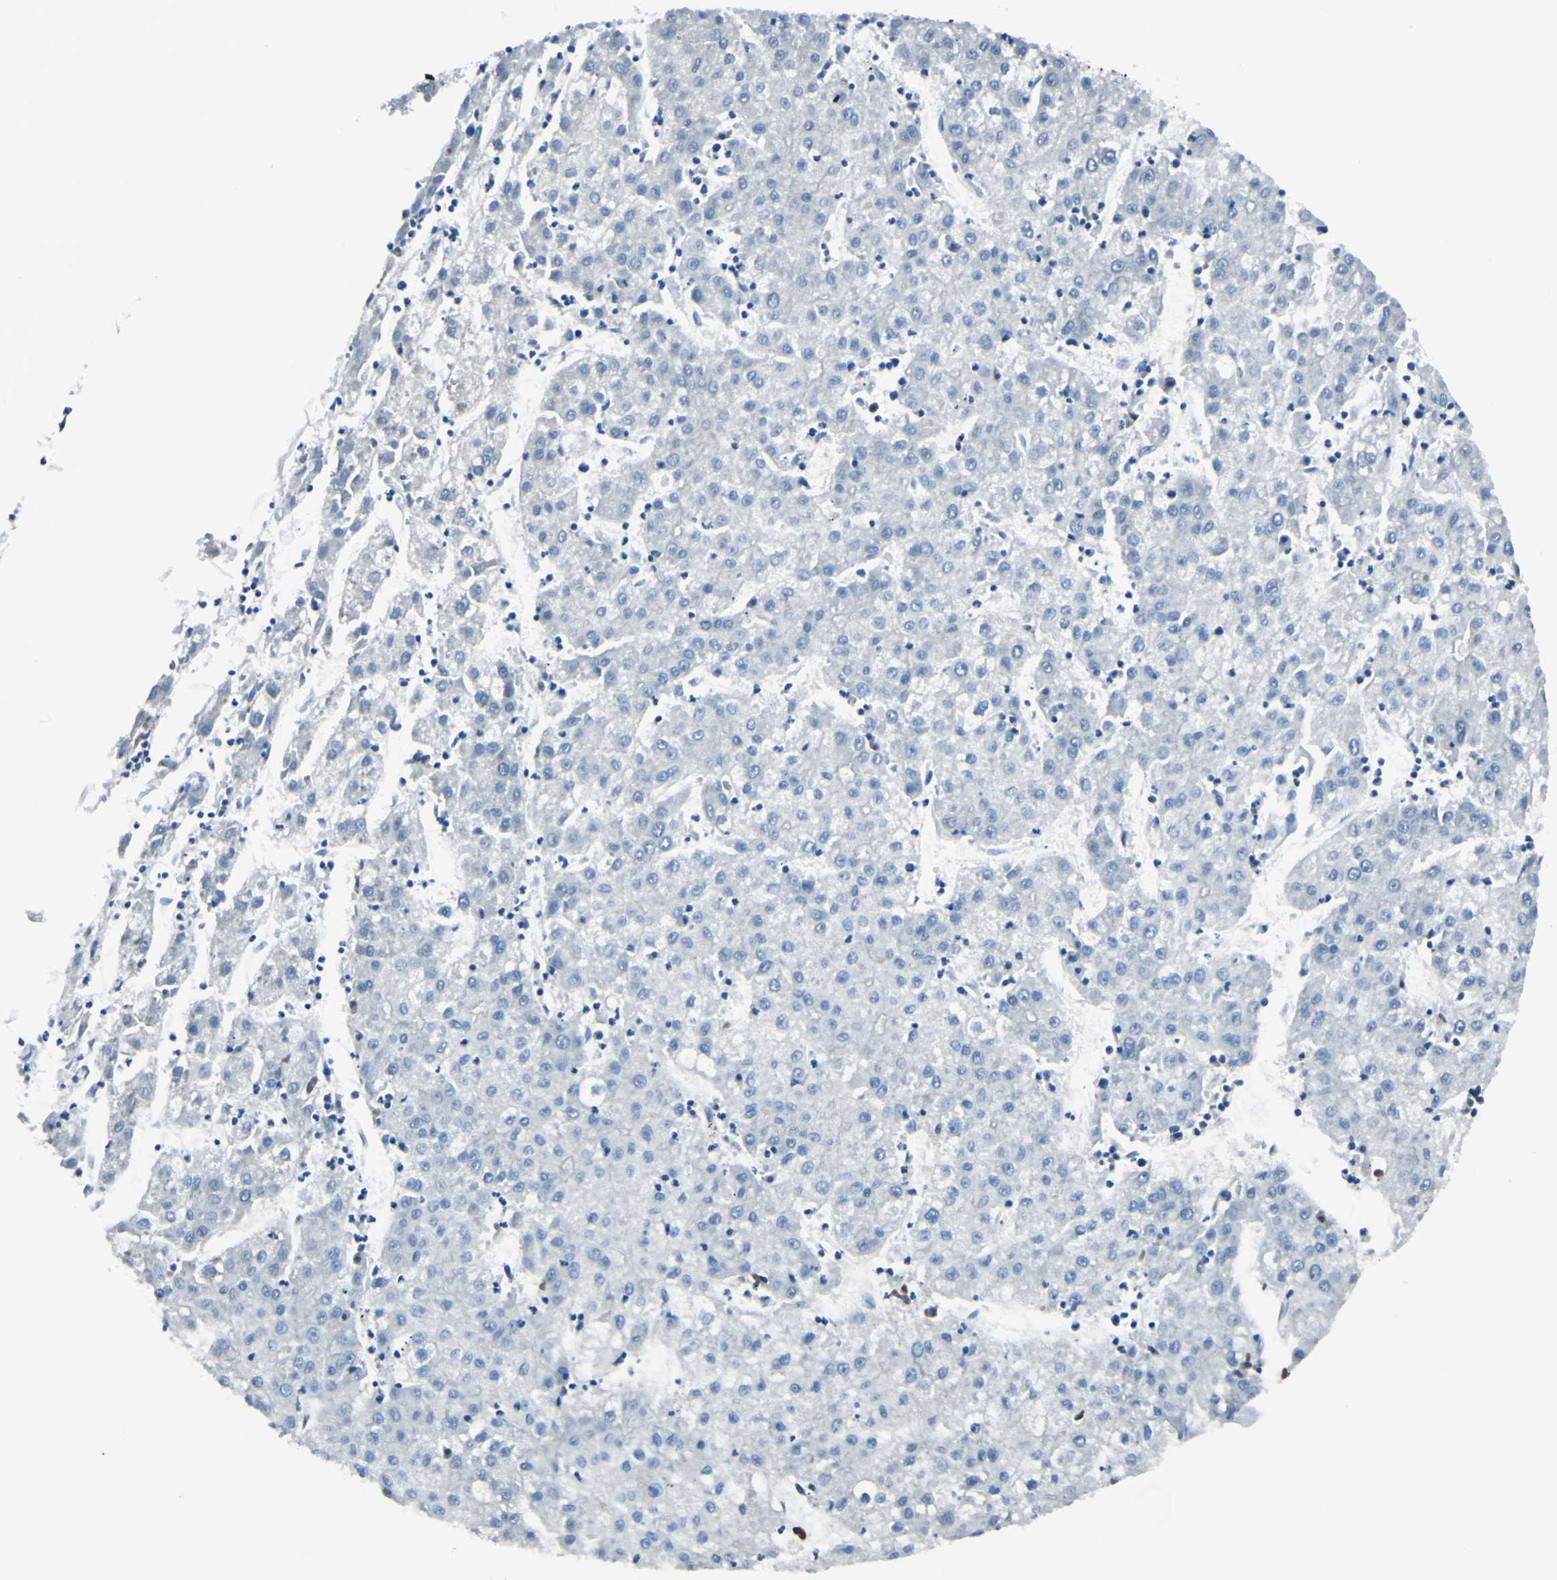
{"staining": {"intensity": "negative", "quantity": "none", "location": "none"}, "tissue": "liver cancer", "cell_type": "Tumor cells", "image_type": "cancer", "snomed": [{"axis": "morphology", "description": "Carcinoma, Hepatocellular, NOS"}, {"axis": "topography", "description": "Liver"}], "caption": "Liver hepatocellular carcinoma was stained to show a protein in brown. There is no significant staining in tumor cells. (DAB immunohistochemistry, high magnification).", "gene": "SELENOS", "patient": {"sex": "male", "age": 72}}